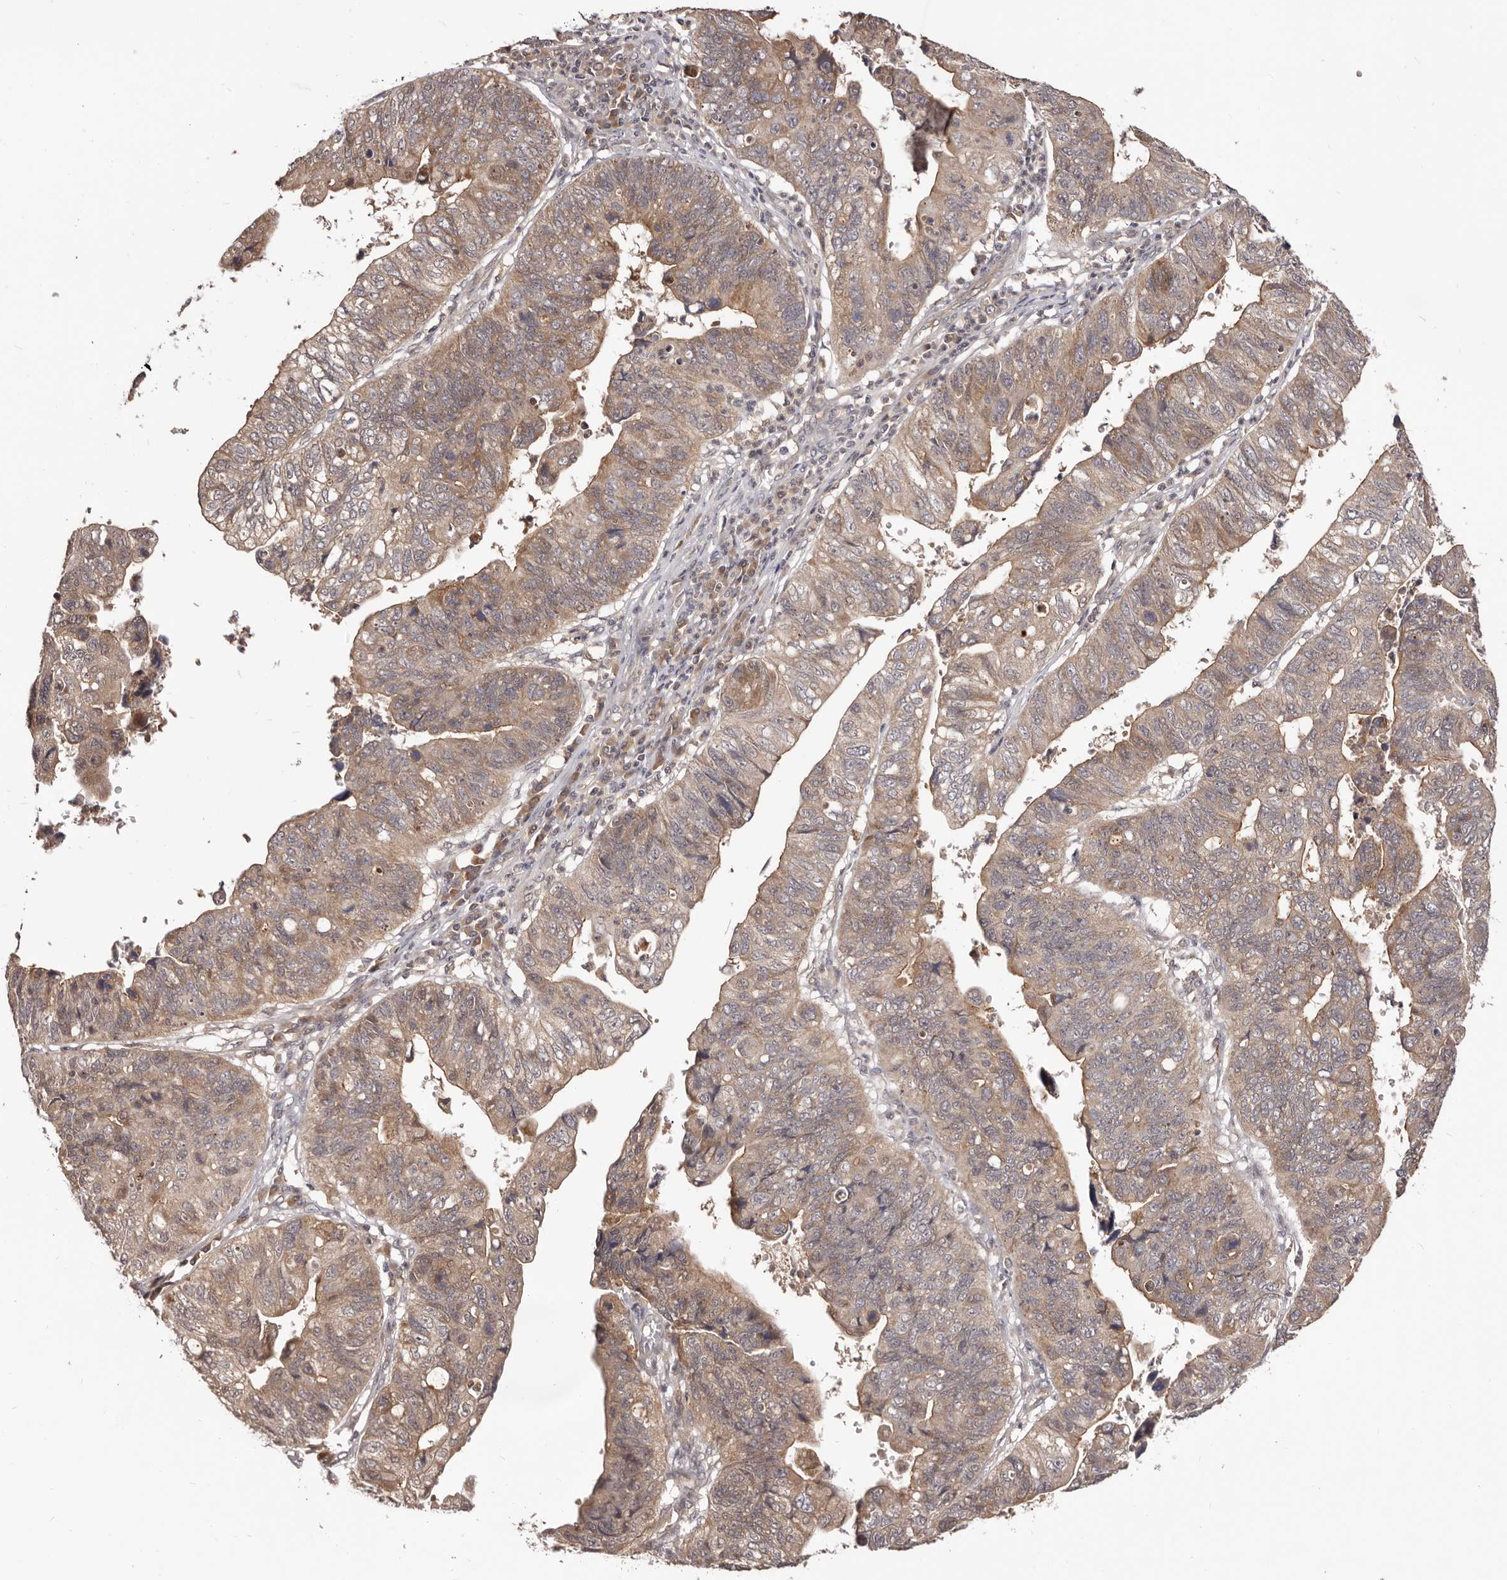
{"staining": {"intensity": "moderate", "quantity": ">75%", "location": "cytoplasmic/membranous"}, "tissue": "stomach cancer", "cell_type": "Tumor cells", "image_type": "cancer", "snomed": [{"axis": "morphology", "description": "Adenocarcinoma, NOS"}, {"axis": "topography", "description": "Stomach"}], "caption": "Brown immunohistochemical staining in human stomach cancer (adenocarcinoma) demonstrates moderate cytoplasmic/membranous staining in approximately >75% of tumor cells.", "gene": "MDP1", "patient": {"sex": "male", "age": 59}}